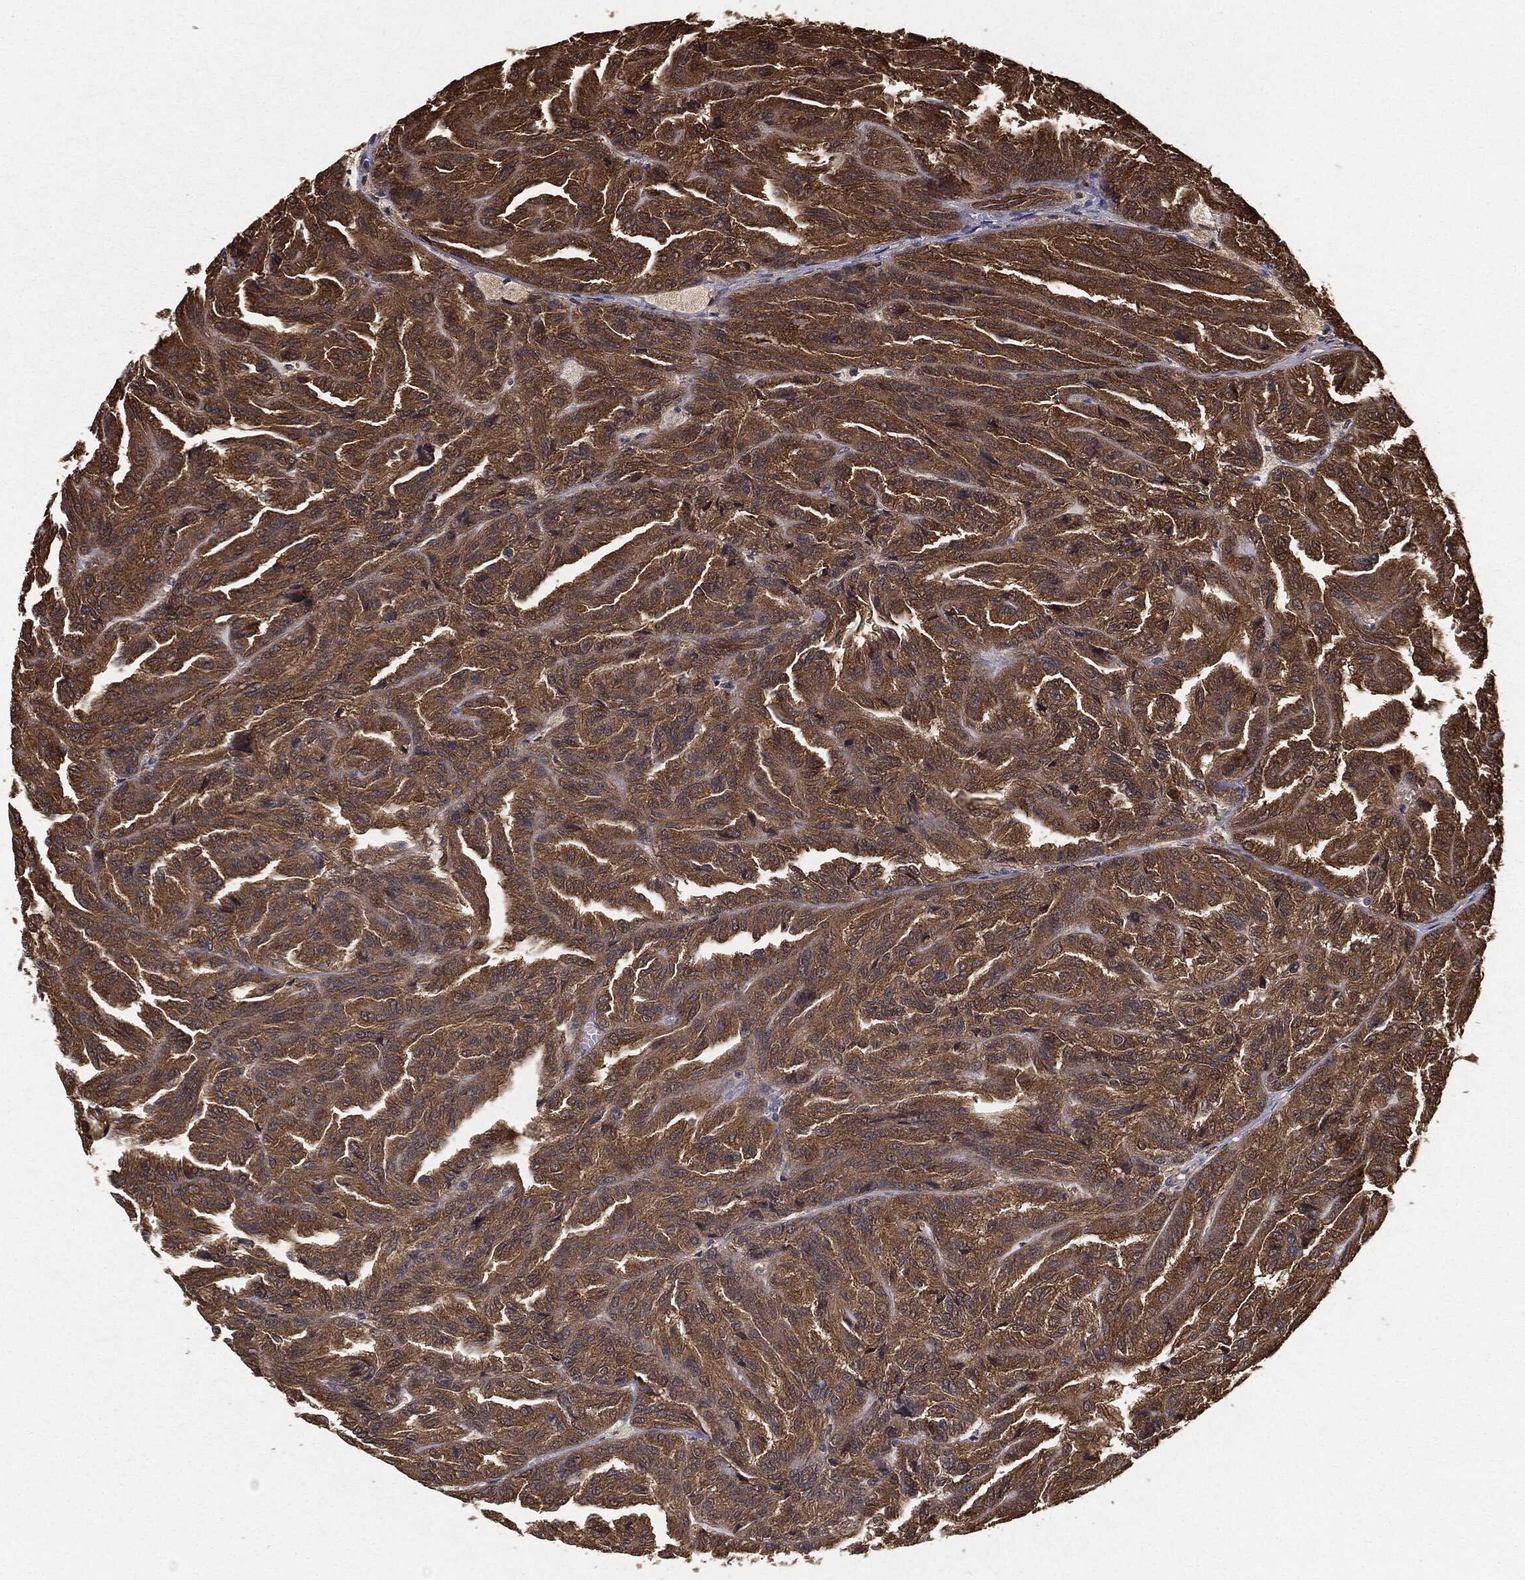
{"staining": {"intensity": "moderate", "quantity": ">75%", "location": "cytoplasmic/membranous"}, "tissue": "renal cancer", "cell_type": "Tumor cells", "image_type": "cancer", "snomed": [{"axis": "morphology", "description": "Adenocarcinoma, NOS"}, {"axis": "topography", "description": "Kidney"}], "caption": "Protein staining exhibits moderate cytoplasmic/membranous positivity in about >75% of tumor cells in adenocarcinoma (renal).", "gene": "NME1", "patient": {"sex": "male", "age": 79}}